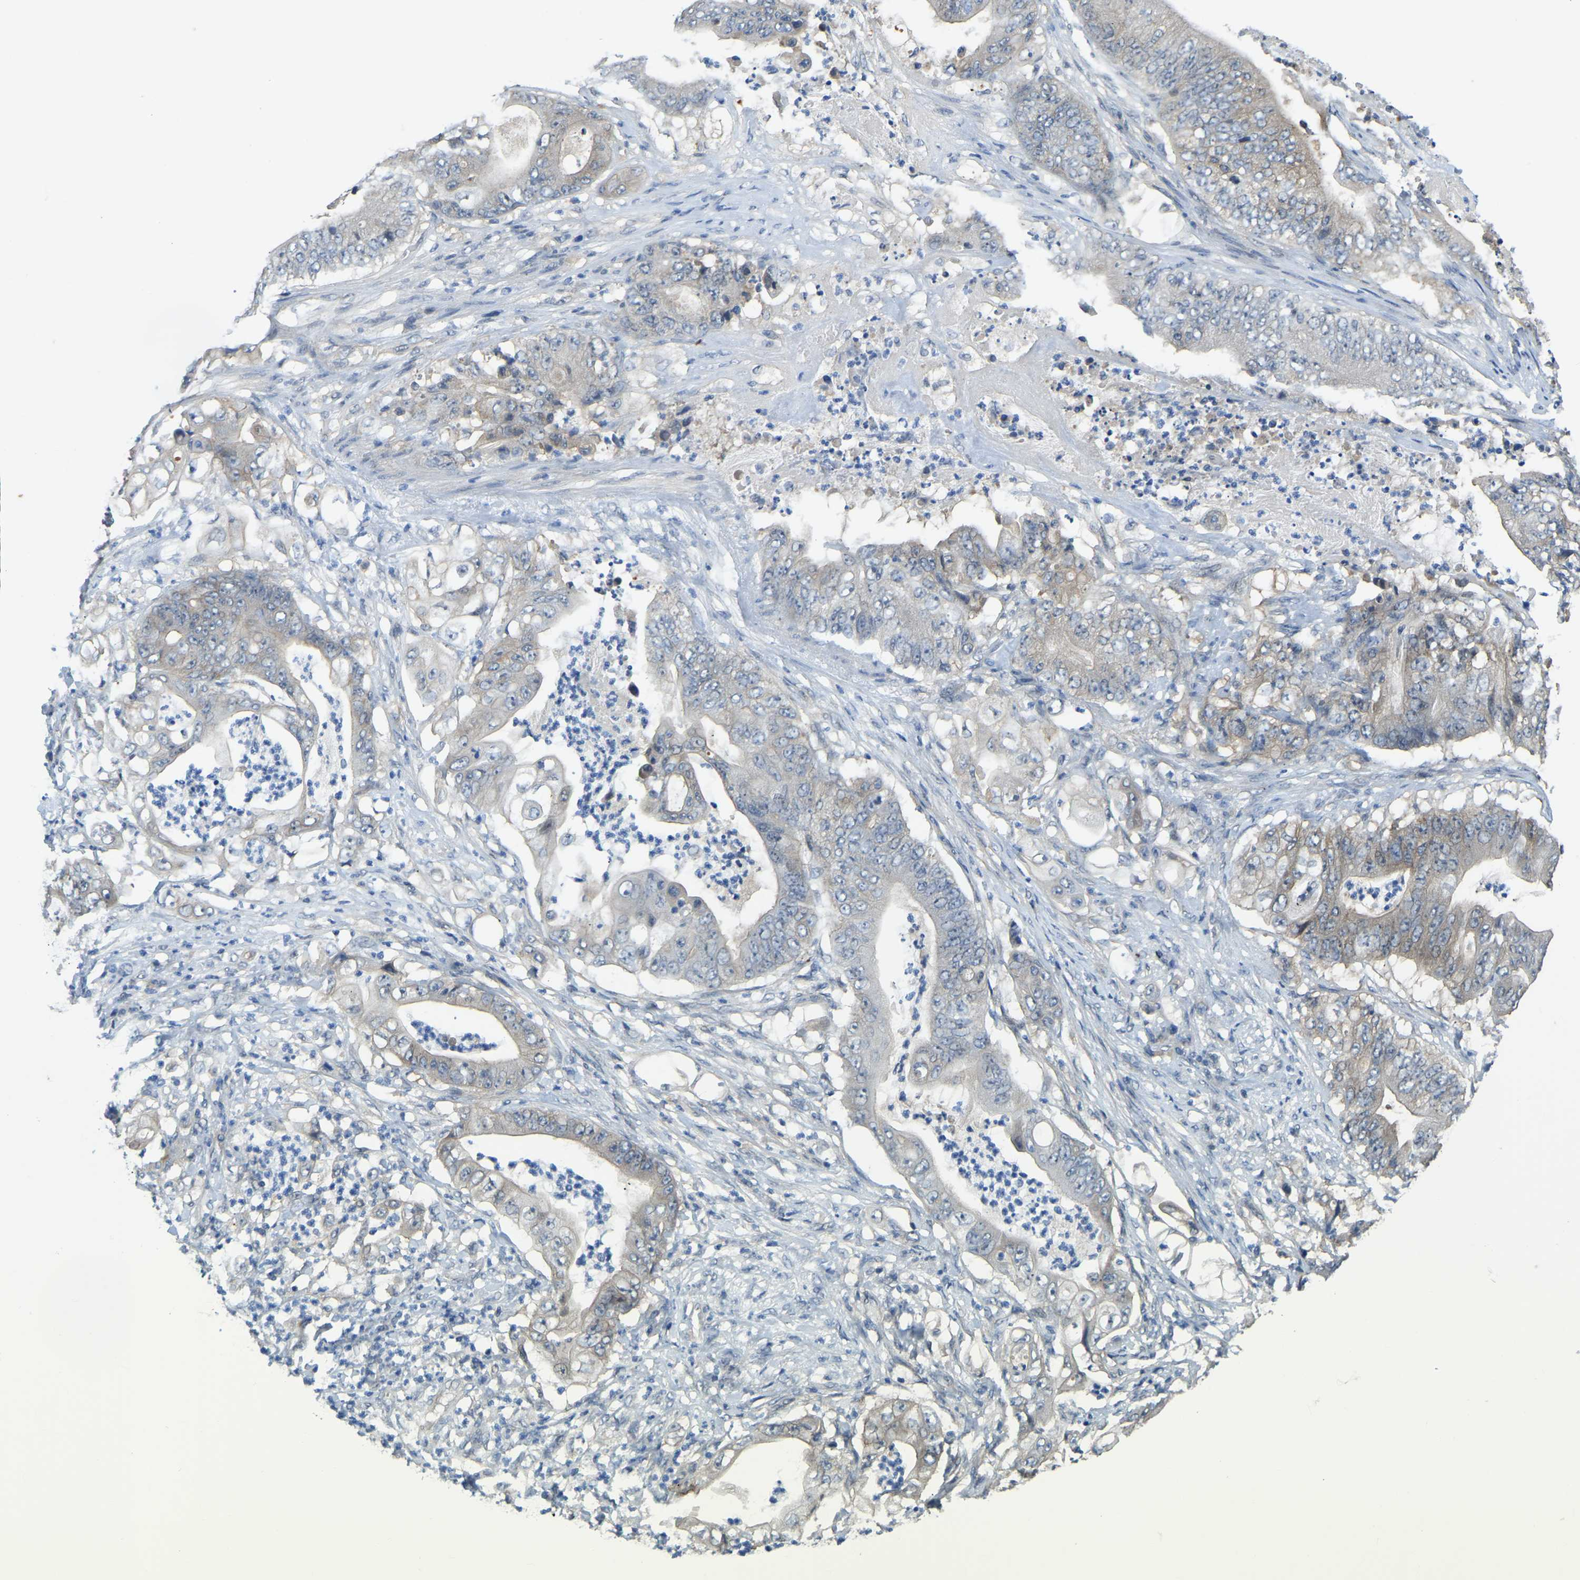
{"staining": {"intensity": "negative", "quantity": "none", "location": "none"}, "tissue": "stomach cancer", "cell_type": "Tumor cells", "image_type": "cancer", "snomed": [{"axis": "morphology", "description": "Adenocarcinoma, NOS"}, {"axis": "topography", "description": "Stomach"}], "caption": "The immunohistochemistry (IHC) photomicrograph has no significant staining in tumor cells of adenocarcinoma (stomach) tissue.", "gene": "AHNAK", "patient": {"sex": "female", "age": 73}}